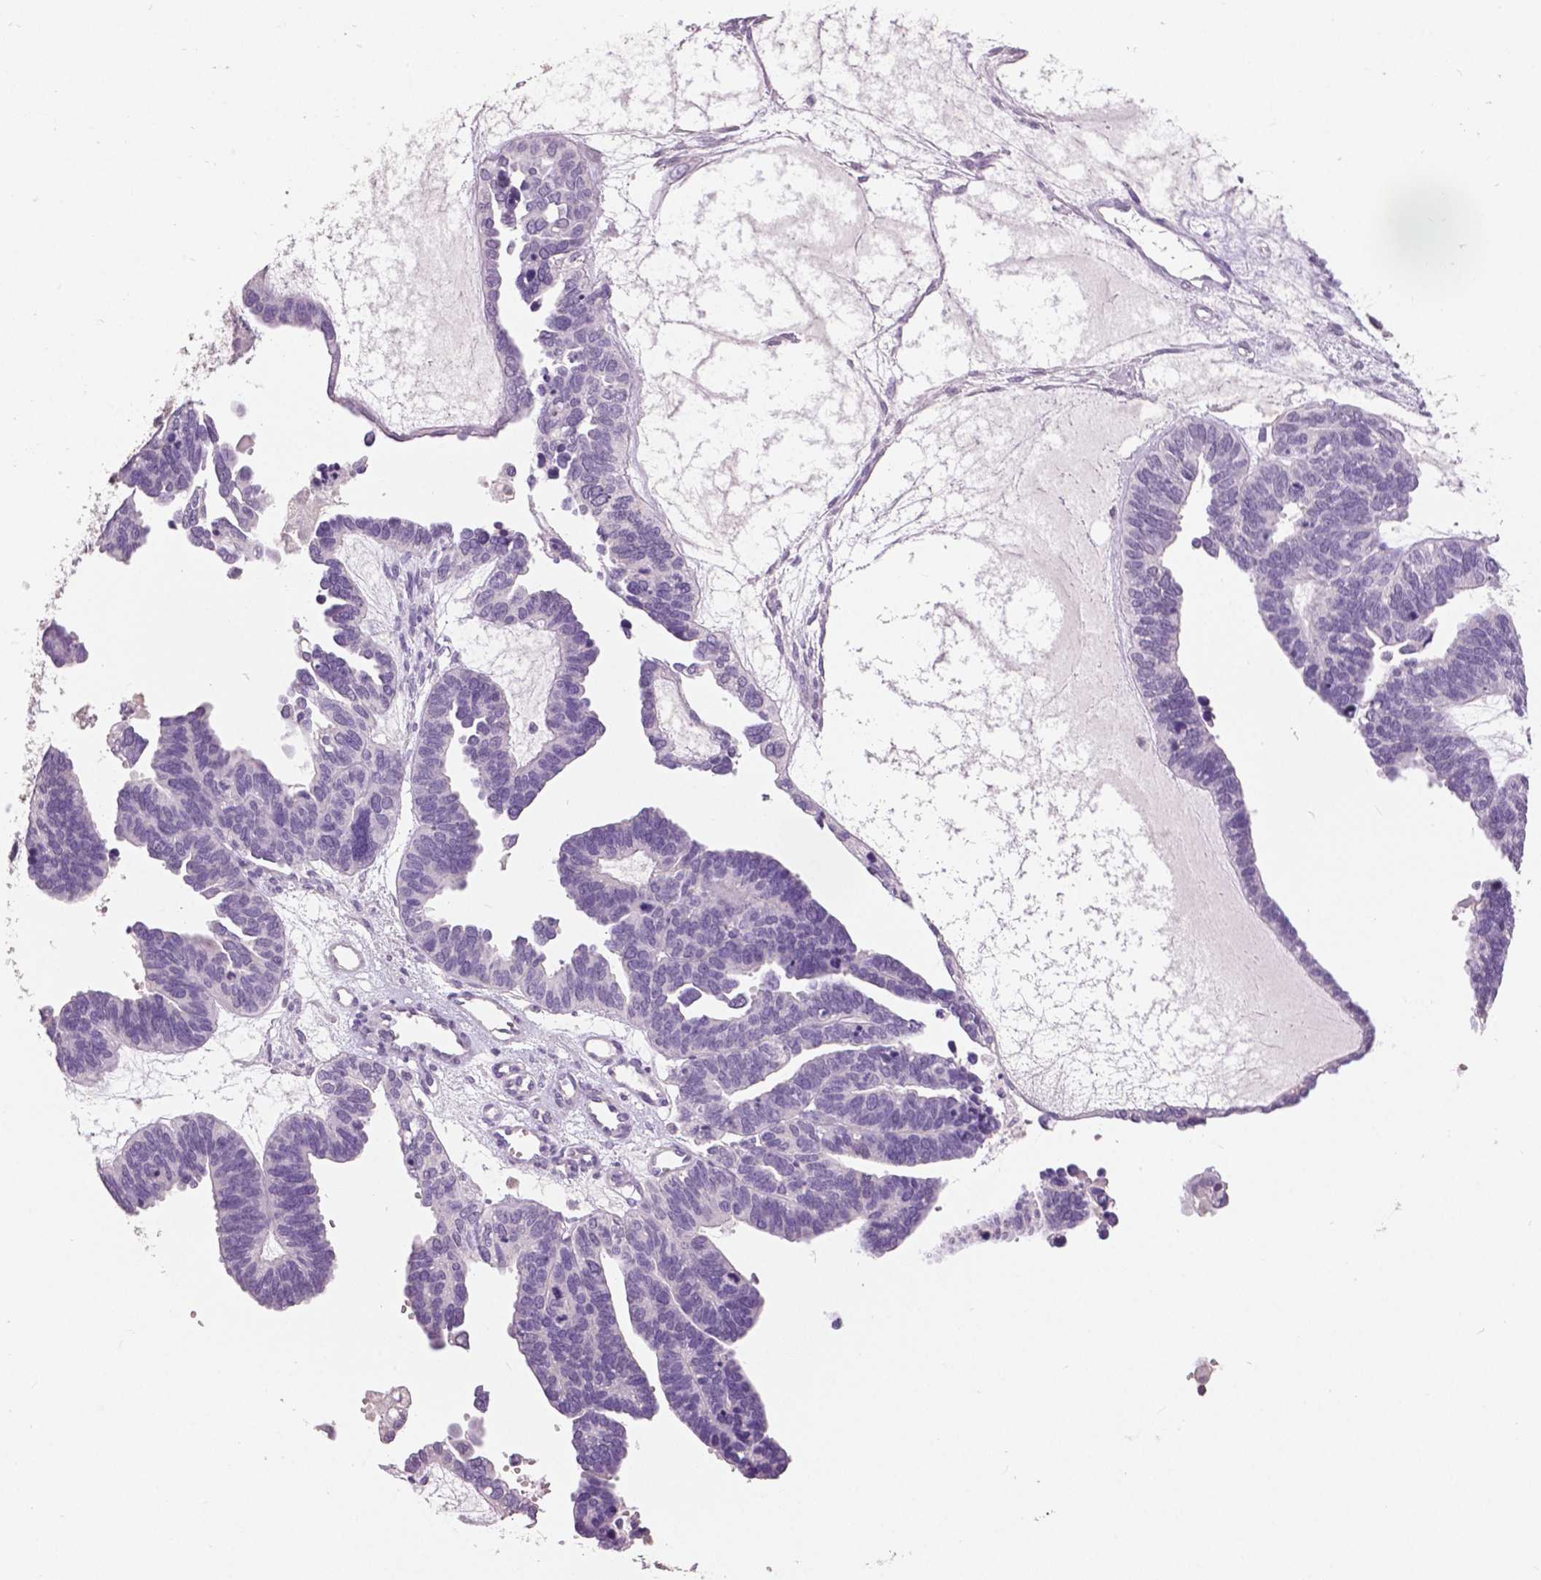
{"staining": {"intensity": "negative", "quantity": "none", "location": "none"}, "tissue": "ovarian cancer", "cell_type": "Tumor cells", "image_type": "cancer", "snomed": [{"axis": "morphology", "description": "Cystadenocarcinoma, serous, NOS"}, {"axis": "topography", "description": "Ovary"}], "caption": "Tumor cells show no significant protein expression in ovarian cancer (serous cystadenocarcinoma).", "gene": "GRIN2A", "patient": {"sex": "female", "age": 51}}